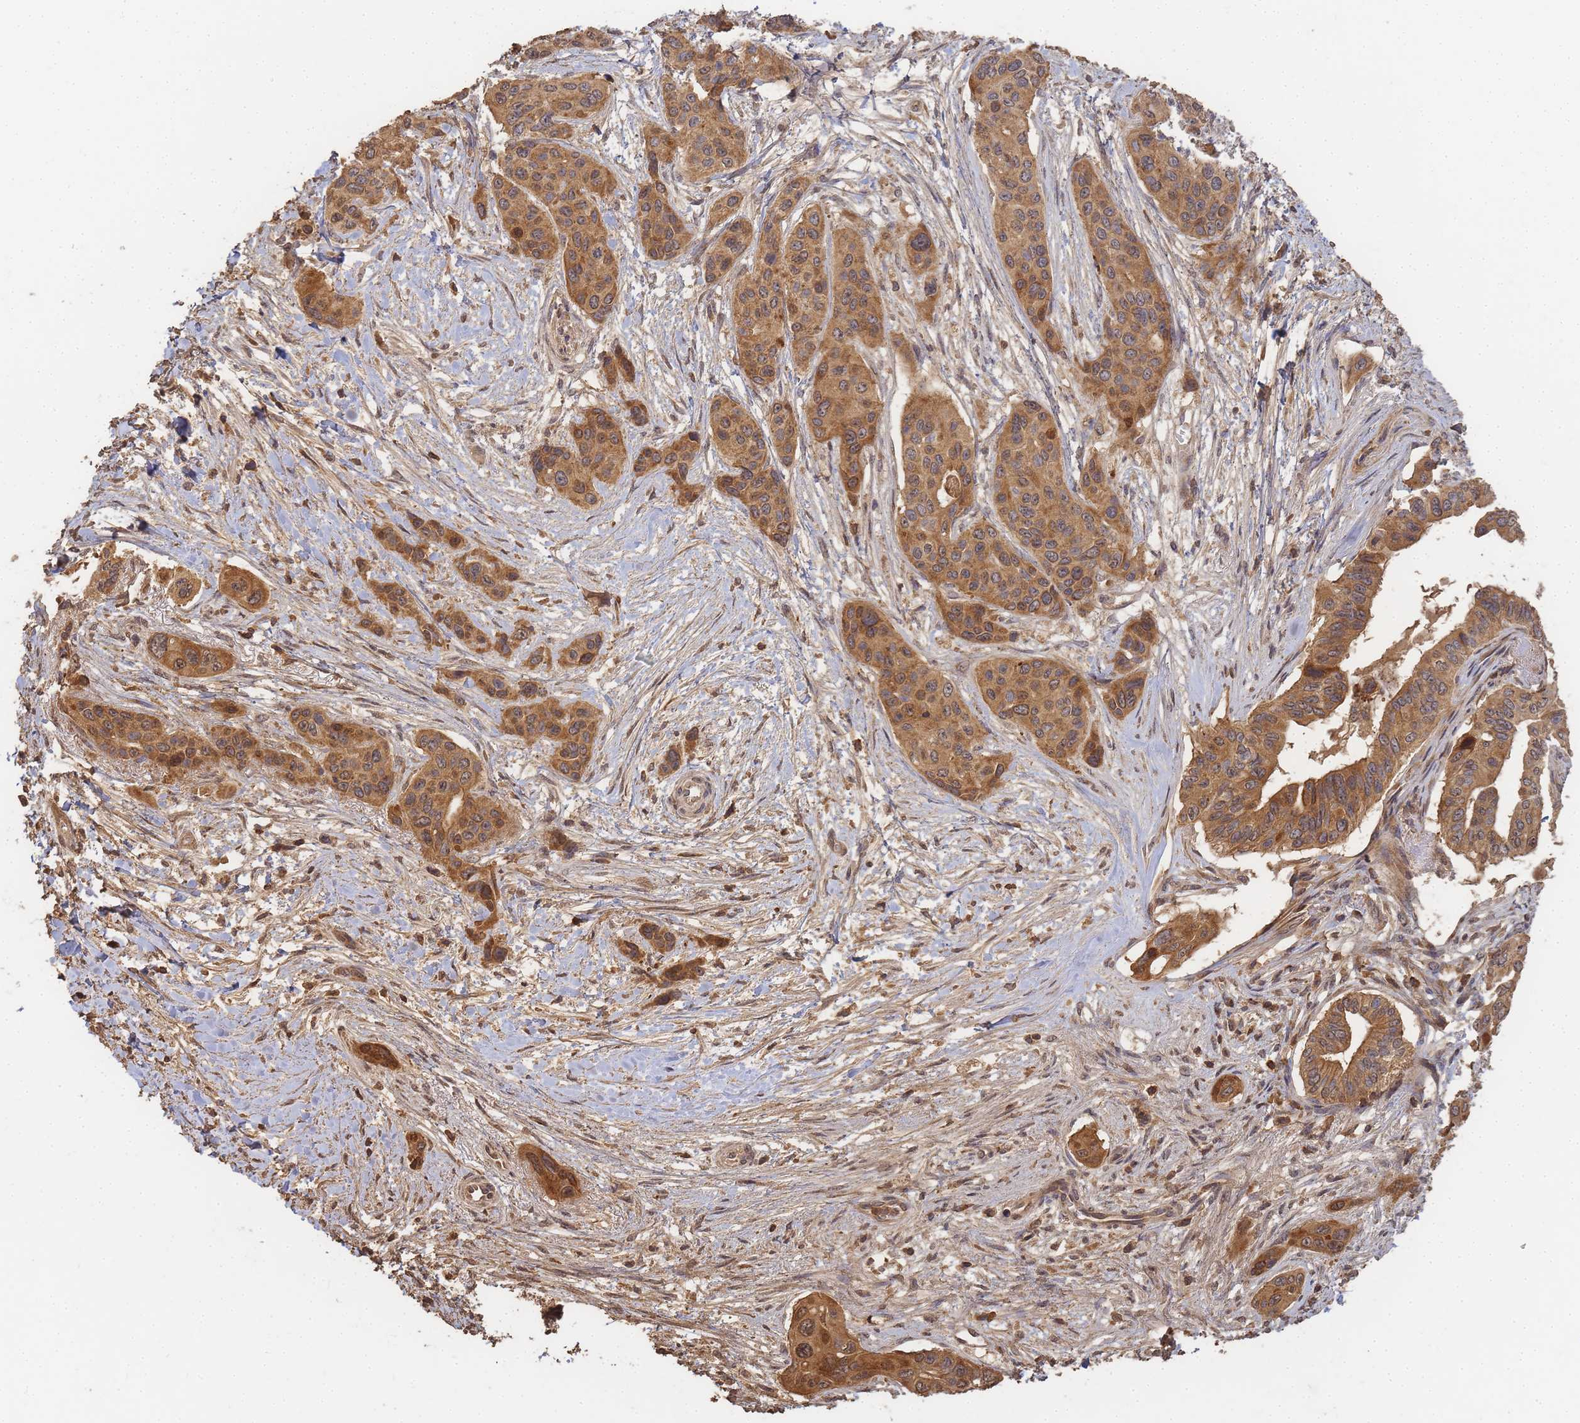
{"staining": {"intensity": "moderate", "quantity": ">75%", "location": "cytoplasmic/membranous,nuclear"}, "tissue": "pancreatic cancer", "cell_type": "Tumor cells", "image_type": "cancer", "snomed": [{"axis": "morphology", "description": "Adenocarcinoma, NOS"}, {"axis": "topography", "description": "Pancreas"}], "caption": "Pancreatic cancer (adenocarcinoma) stained with DAB (3,3'-diaminobenzidine) immunohistochemistry (IHC) reveals medium levels of moderate cytoplasmic/membranous and nuclear positivity in approximately >75% of tumor cells. Immunohistochemistry (ihc) stains the protein in brown and the nuclei are stained blue.", "gene": "ALKBH1", "patient": {"sex": "male", "age": 72}}